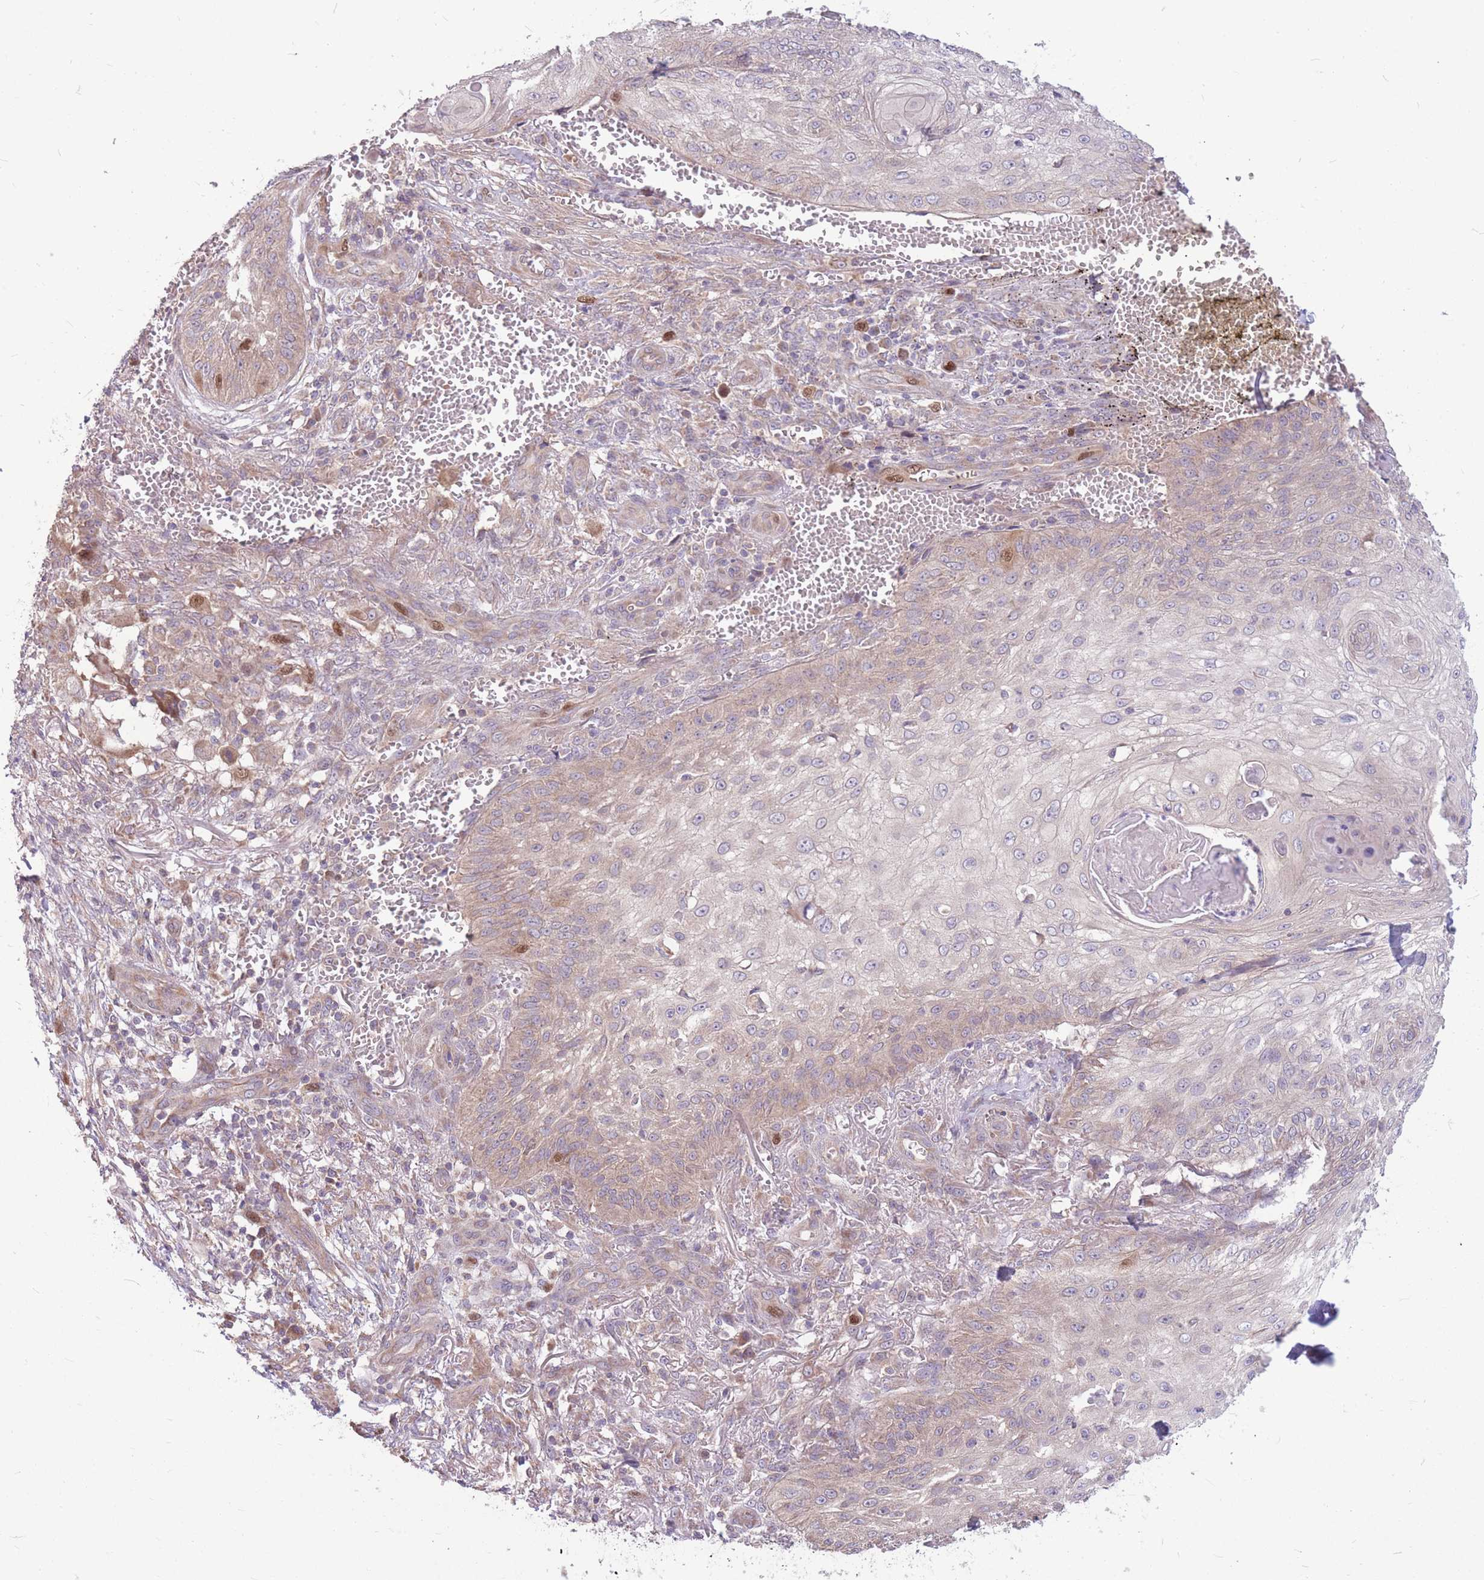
{"staining": {"intensity": "strong", "quantity": "<25%", "location": "nuclear"}, "tissue": "skin cancer", "cell_type": "Tumor cells", "image_type": "cancer", "snomed": [{"axis": "morphology", "description": "Squamous cell carcinoma, NOS"}, {"axis": "topography", "description": "Skin"}], "caption": "Immunohistochemical staining of human squamous cell carcinoma (skin) displays strong nuclear protein positivity in about <25% of tumor cells. Nuclei are stained in blue.", "gene": "GMNN", "patient": {"sex": "male", "age": 70}}